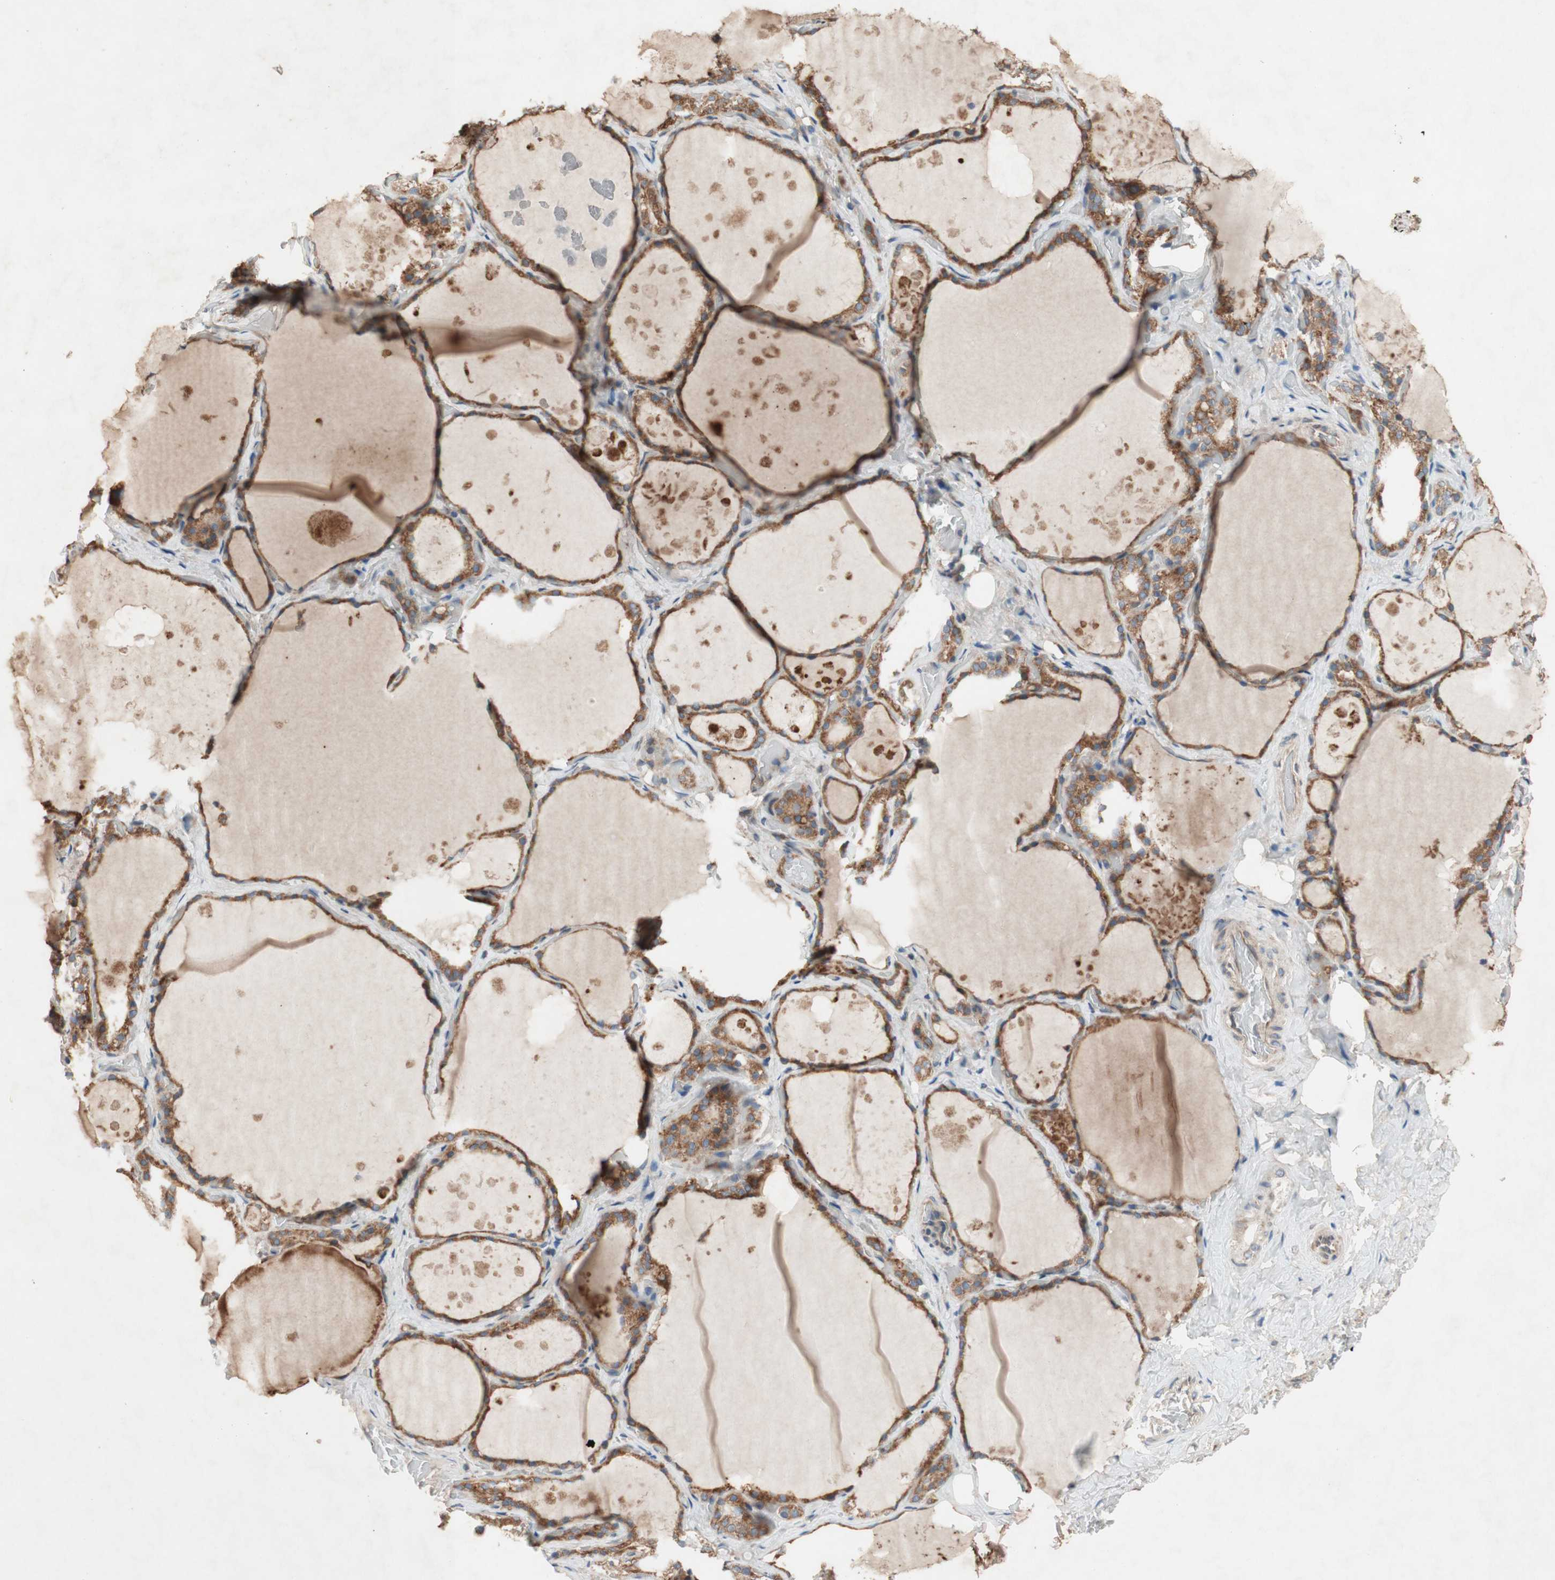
{"staining": {"intensity": "moderate", "quantity": ">75%", "location": "cytoplasmic/membranous"}, "tissue": "thyroid gland", "cell_type": "Glandular cells", "image_type": "normal", "snomed": [{"axis": "morphology", "description": "Normal tissue, NOS"}, {"axis": "topography", "description": "Thyroid gland"}], "caption": "Immunohistochemistry (IHC) staining of normal thyroid gland, which exhibits medium levels of moderate cytoplasmic/membranous expression in approximately >75% of glandular cells indicating moderate cytoplasmic/membranous protein staining. The staining was performed using DAB (brown) for protein detection and nuclei were counterstained in hematoxylin (blue).", "gene": "SOCS2", "patient": {"sex": "male", "age": 61}}